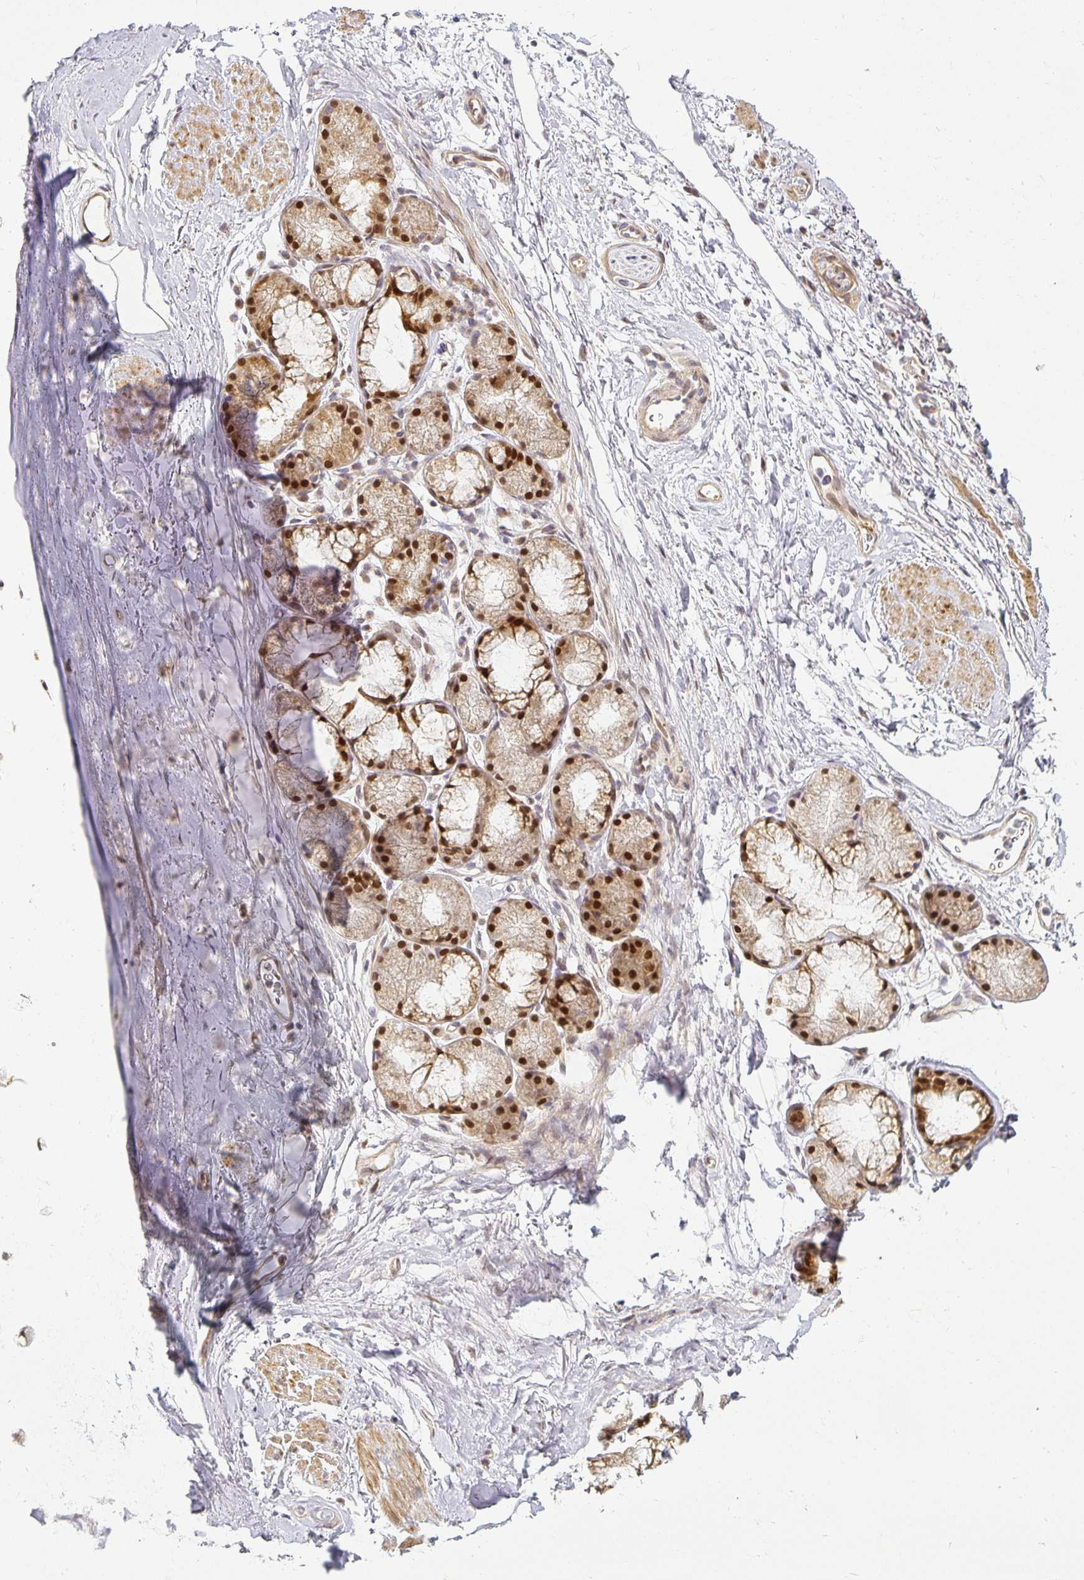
{"staining": {"intensity": "weak", "quantity": "<25%", "location": "cytoplasmic/membranous"}, "tissue": "adipose tissue", "cell_type": "Adipocytes", "image_type": "normal", "snomed": [{"axis": "morphology", "description": "Normal tissue, NOS"}, {"axis": "topography", "description": "Lymph node"}, {"axis": "topography", "description": "Cartilage tissue"}, {"axis": "topography", "description": "Bronchus"}], "caption": "This is an IHC micrograph of normal human adipose tissue. There is no expression in adipocytes.", "gene": "EHF", "patient": {"sex": "female", "age": 70}}